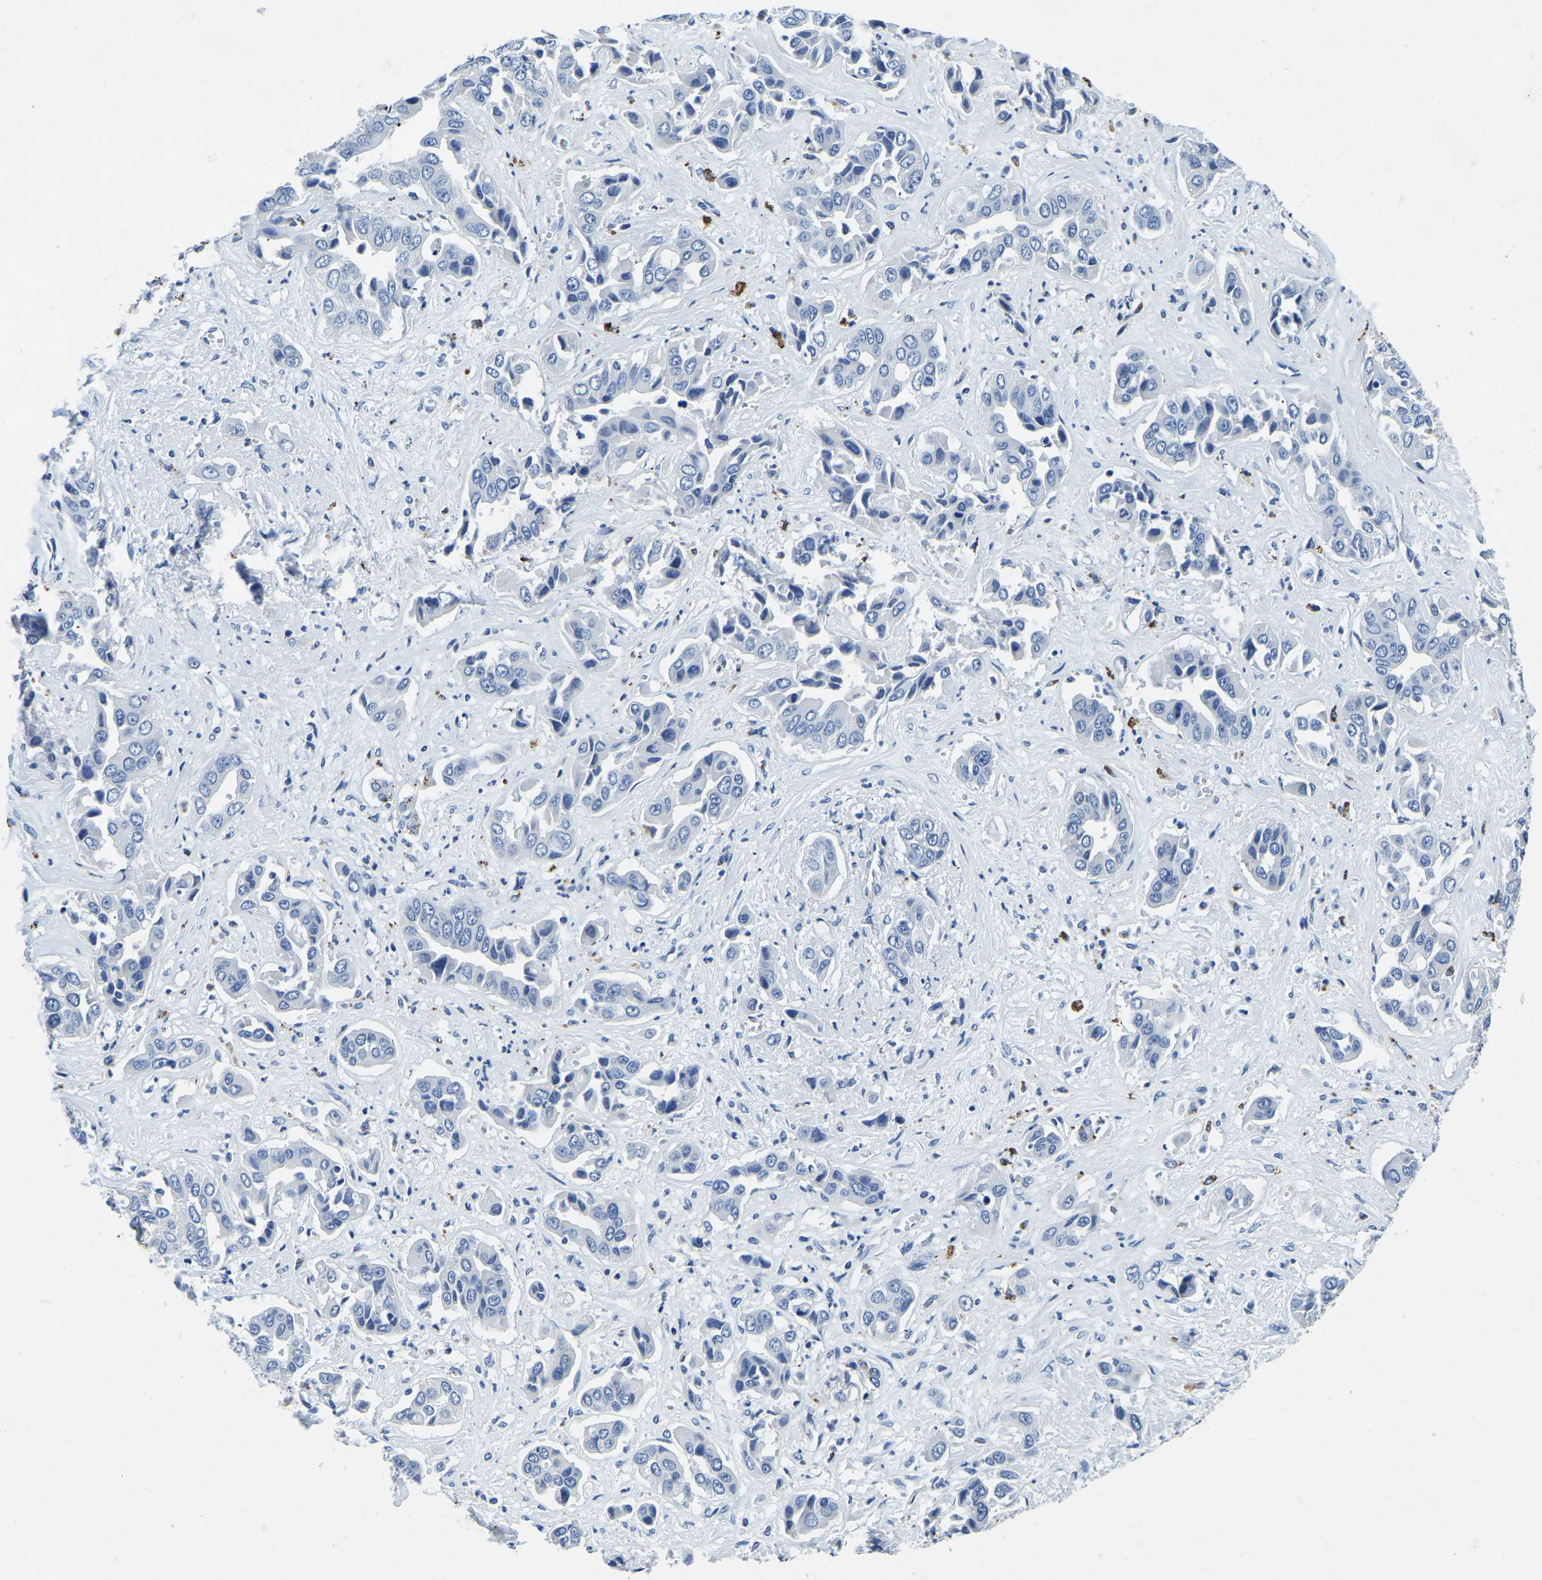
{"staining": {"intensity": "negative", "quantity": "none", "location": "none"}, "tissue": "liver cancer", "cell_type": "Tumor cells", "image_type": "cancer", "snomed": [{"axis": "morphology", "description": "Cholangiocarcinoma"}, {"axis": "topography", "description": "Liver"}], "caption": "This is an IHC micrograph of human liver cancer (cholangiocarcinoma). There is no positivity in tumor cells.", "gene": "UBN2", "patient": {"sex": "female", "age": 52}}